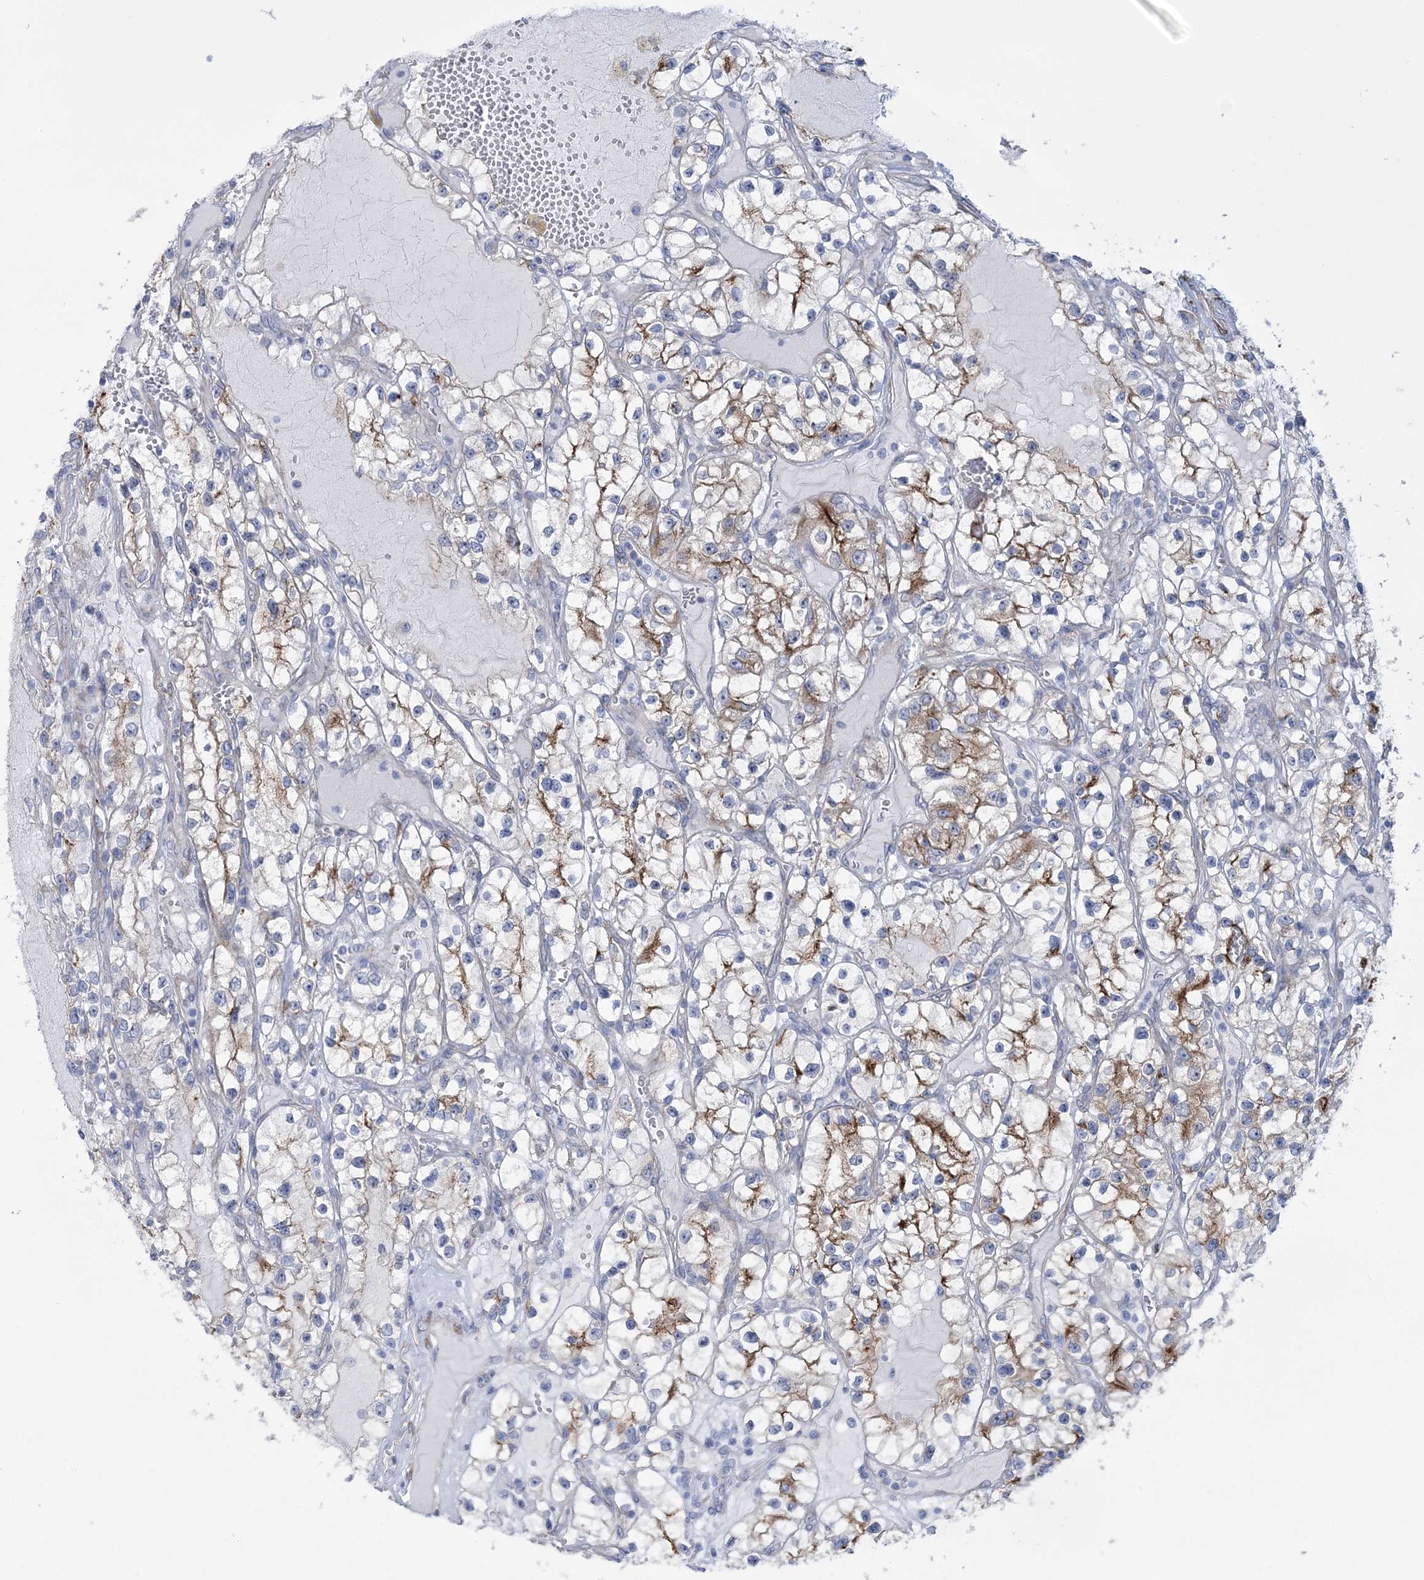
{"staining": {"intensity": "moderate", "quantity": "<25%", "location": "cytoplasmic/membranous"}, "tissue": "renal cancer", "cell_type": "Tumor cells", "image_type": "cancer", "snomed": [{"axis": "morphology", "description": "Adenocarcinoma, NOS"}, {"axis": "topography", "description": "Kidney"}], "caption": "Human renal cancer (adenocarcinoma) stained with a brown dye reveals moderate cytoplasmic/membranous positive positivity in about <25% of tumor cells.", "gene": "RAB11FIP5", "patient": {"sex": "female", "age": 57}}